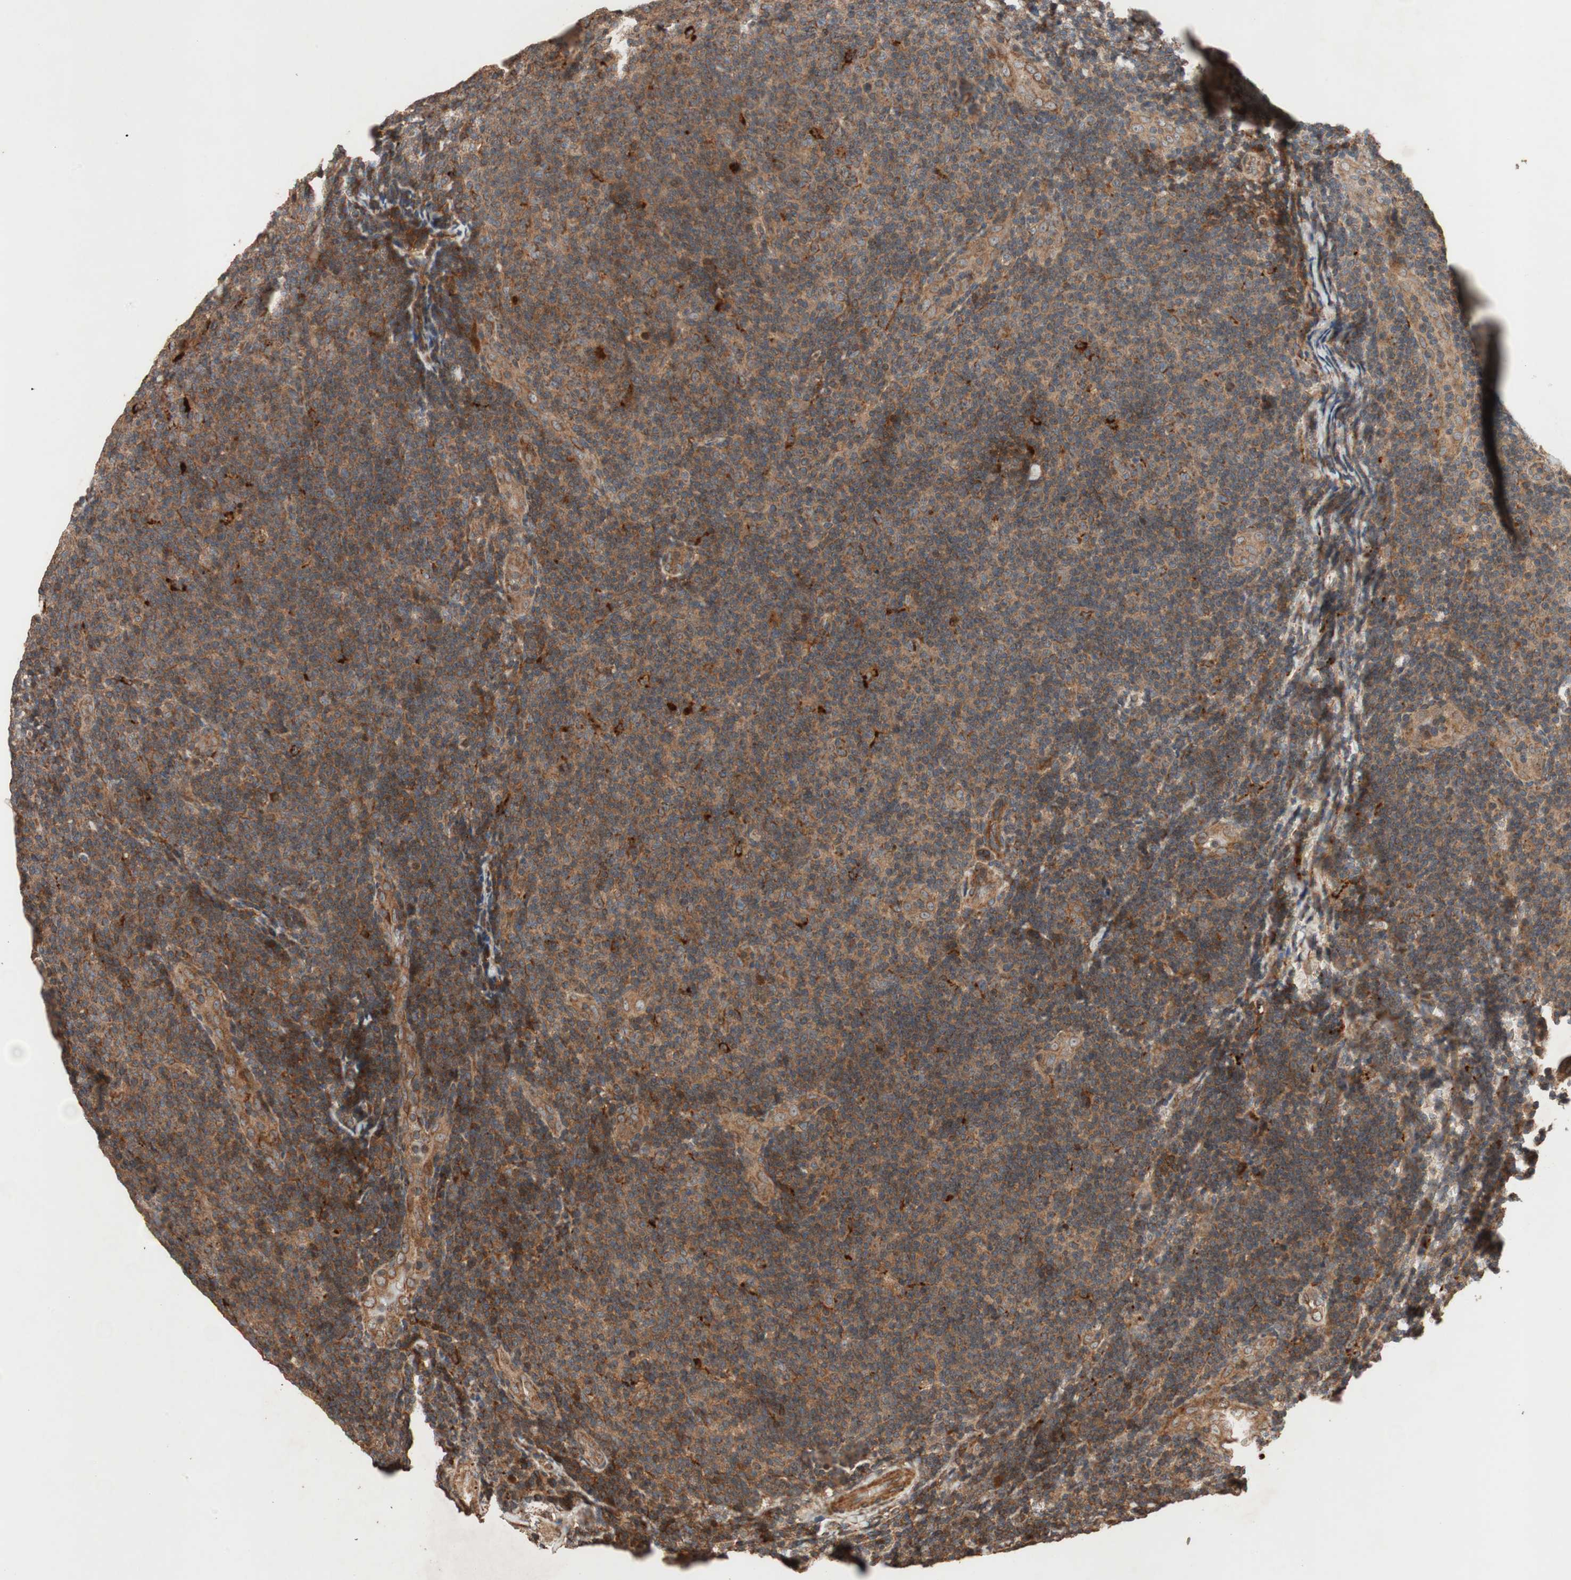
{"staining": {"intensity": "moderate", "quantity": ">75%", "location": "cytoplasmic/membranous"}, "tissue": "lymphoma", "cell_type": "Tumor cells", "image_type": "cancer", "snomed": [{"axis": "morphology", "description": "Malignant lymphoma, non-Hodgkin's type, Low grade"}, {"axis": "topography", "description": "Lymph node"}], "caption": "Low-grade malignant lymphoma, non-Hodgkin's type stained with immunohistochemistry displays moderate cytoplasmic/membranous staining in approximately >75% of tumor cells.", "gene": "RAB1A", "patient": {"sex": "male", "age": 83}}